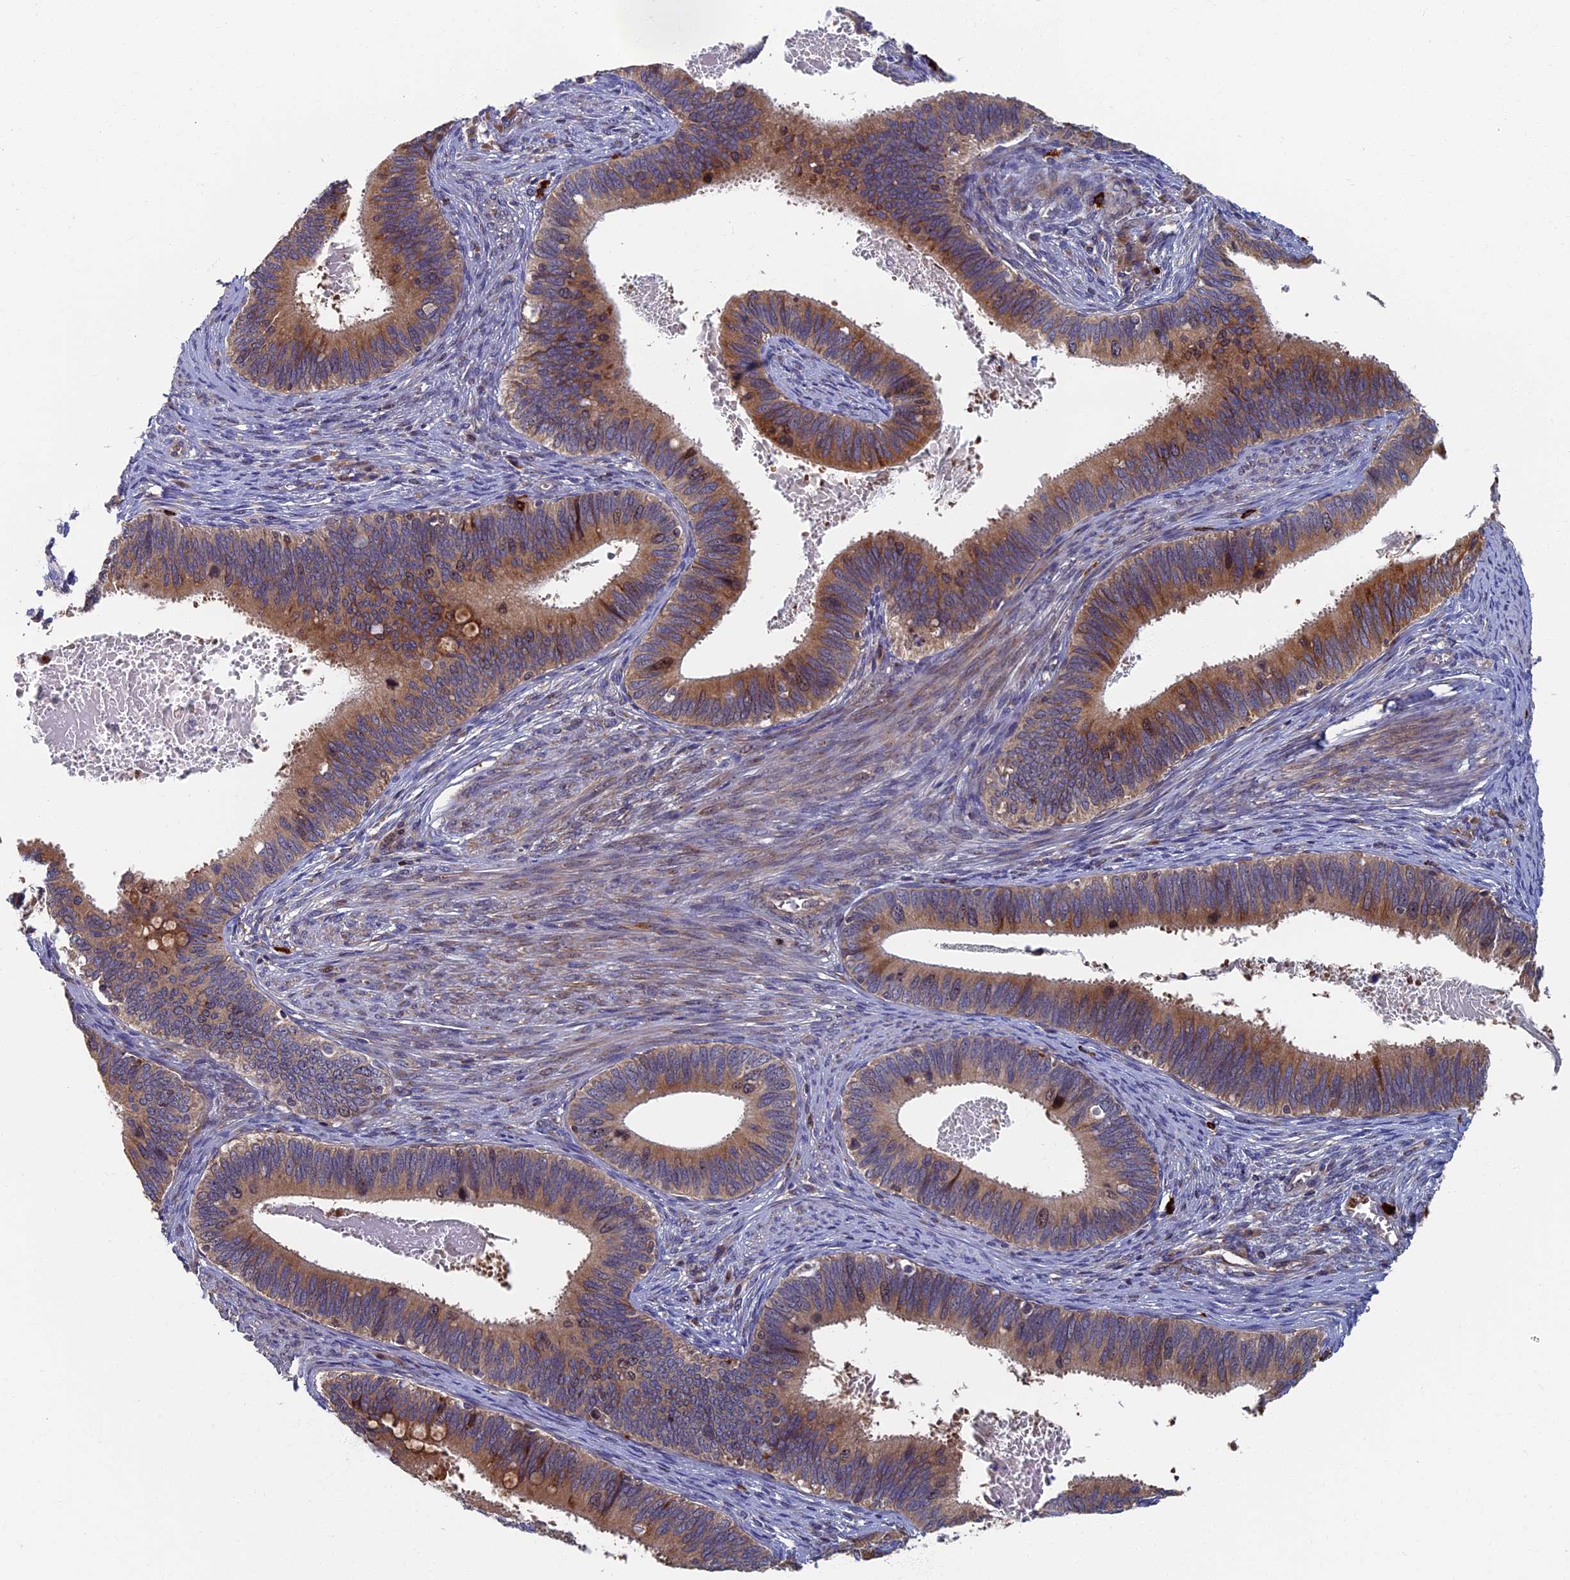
{"staining": {"intensity": "moderate", "quantity": ">75%", "location": "cytoplasmic/membranous,nuclear"}, "tissue": "cervical cancer", "cell_type": "Tumor cells", "image_type": "cancer", "snomed": [{"axis": "morphology", "description": "Adenocarcinoma, NOS"}, {"axis": "topography", "description": "Cervix"}], "caption": "A high-resolution histopathology image shows immunohistochemistry staining of cervical cancer, which displays moderate cytoplasmic/membranous and nuclear positivity in about >75% of tumor cells.", "gene": "TNK2", "patient": {"sex": "female", "age": 42}}